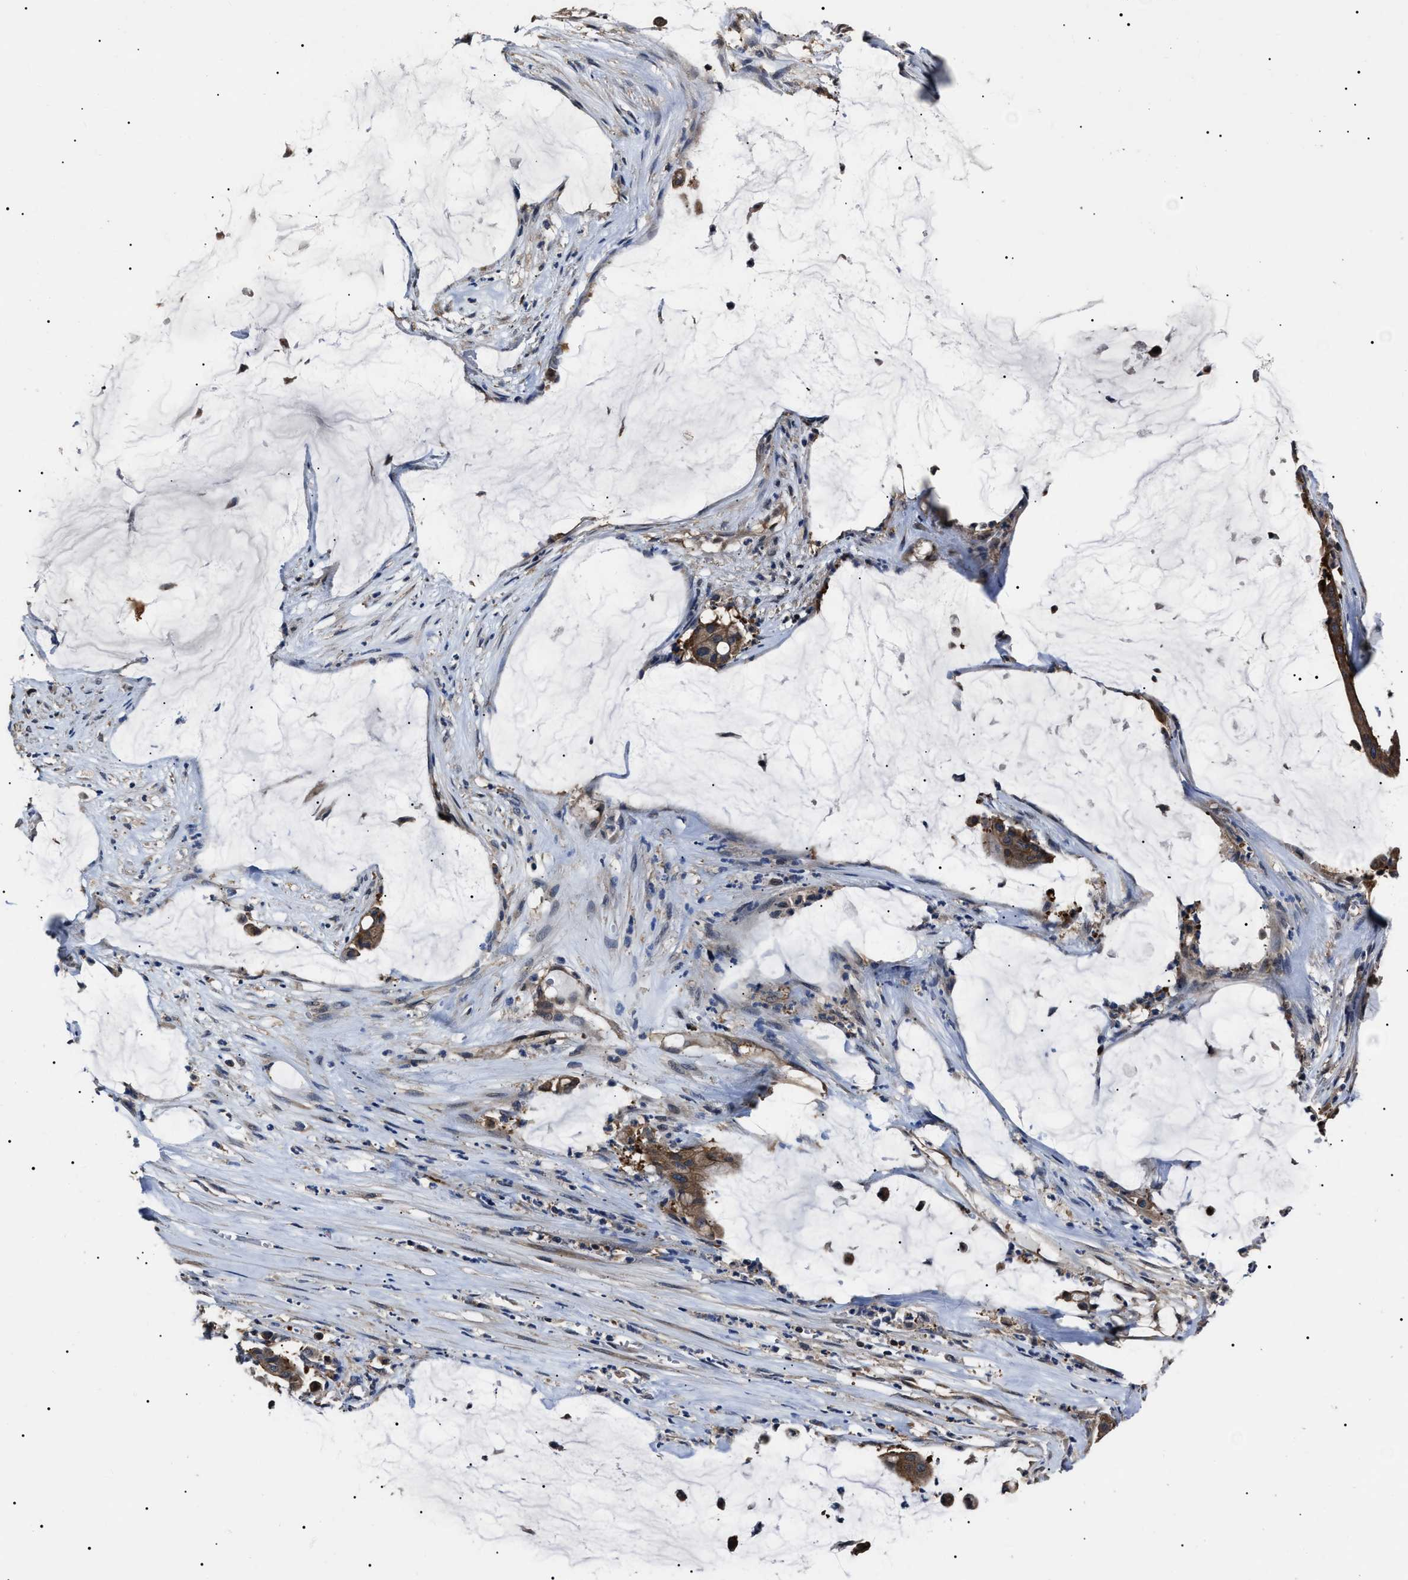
{"staining": {"intensity": "weak", "quantity": ">75%", "location": "cytoplasmic/membranous"}, "tissue": "pancreatic cancer", "cell_type": "Tumor cells", "image_type": "cancer", "snomed": [{"axis": "morphology", "description": "Adenocarcinoma, NOS"}, {"axis": "topography", "description": "Pancreas"}], "caption": "This image displays pancreatic adenocarcinoma stained with IHC to label a protein in brown. The cytoplasmic/membranous of tumor cells show weak positivity for the protein. Nuclei are counter-stained blue.", "gene": "CCT8", "patient": {"sex": "male", "age": 41}}